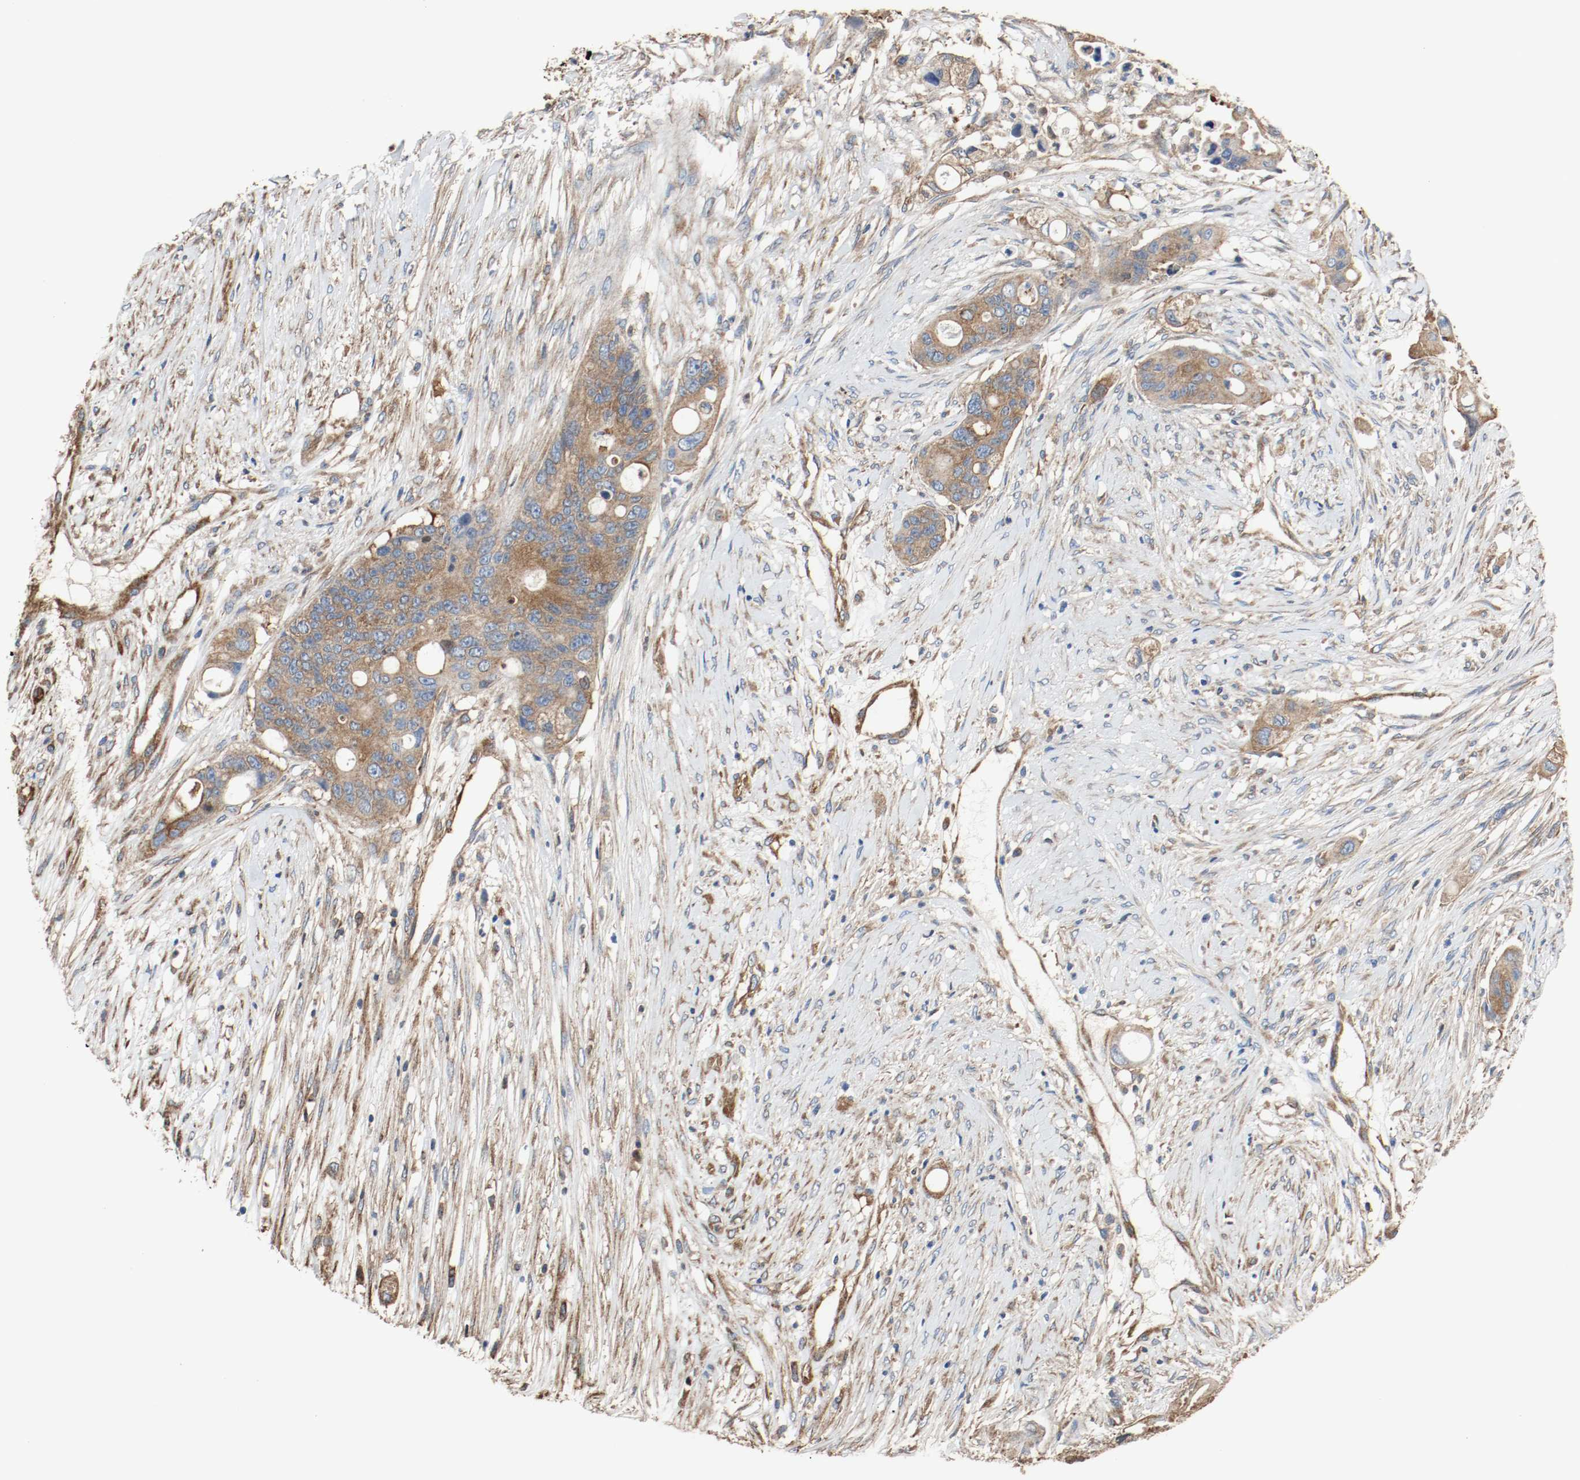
{"staining": {"intensity": "moderate", "quantity": ">75%", "location": "cytoplasmic/membranous"}, "tissue": "colorectal cancer", "cell_type": "Tumor cells", "image_type": "cancer", "snomed": [{"axis": "morphology", "description": "Adenocarcinoma, NOS"}, {"axis": "topography", "description": "Colon"}], "caption": "Protein positivity by immunohistochemistry shows moderate cytoplasmic/membranous staining in about >75% of tumor cells in colorectal cancer. (Stains: DAB (3,3'-diaminobenzidine) in brown, nuclei in blue, Microscopy: brightfield microscopy at high magnification).", "gene": "TUBA3D", "patient": {"sex": "female", "age": 57}}